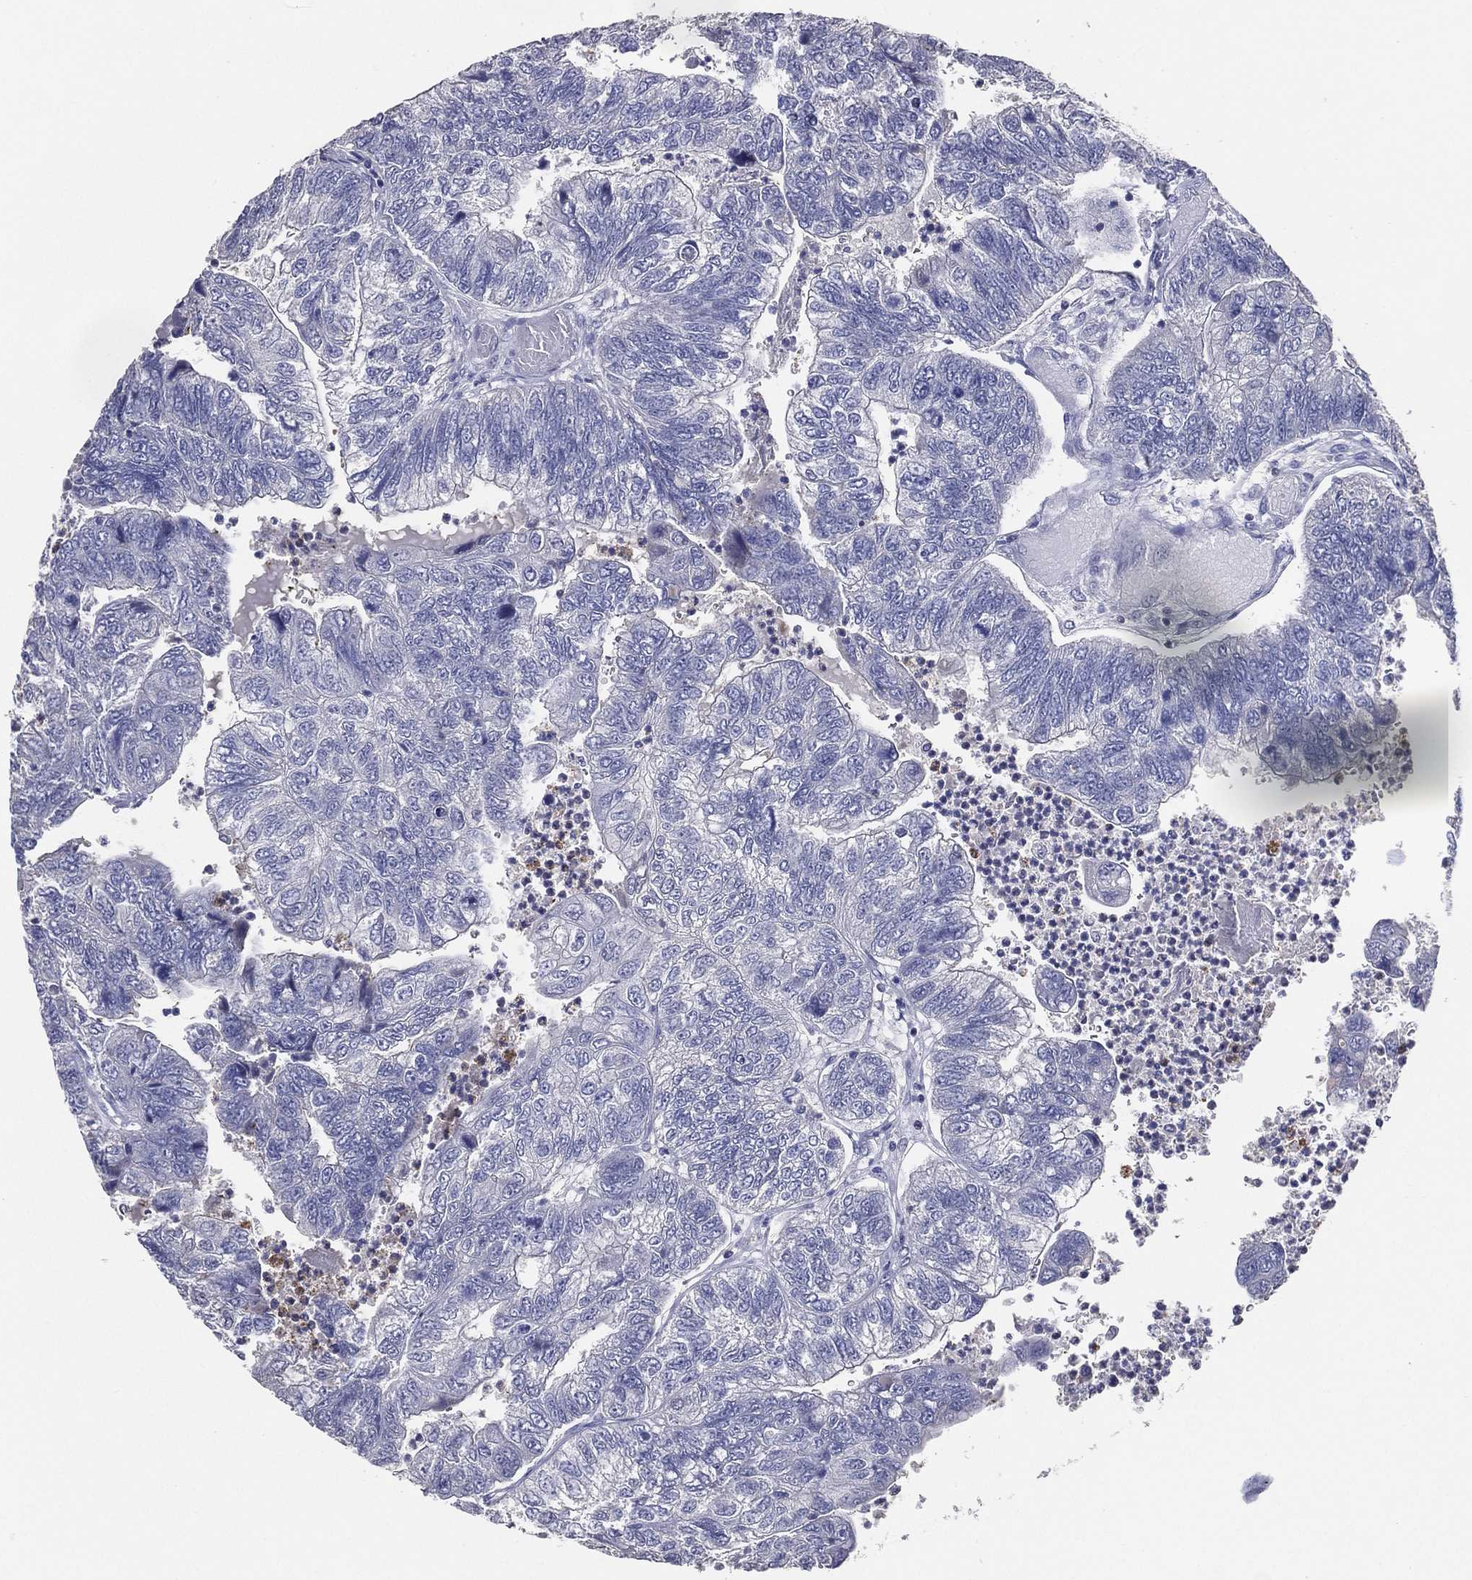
{"staining": {"intensity": "negative", "quantity": "none", "location": "none"}, "tissue": "colorectal cancer", "cell_type": "Tumor cells", "image_type": "cancer", "snomed": [{"axis": "morphology", "description": "Adenocarcinoma, NOS"}, {"axis": "topography", "description": "Colon"}], "caption": "Colorectal cancer (adenocarcinoma) was stained to show a protein in brown. There is no significant staining in tumor cells.", "gene": "TFAP2A", "patient": {"sex": "female", "age": 67}}